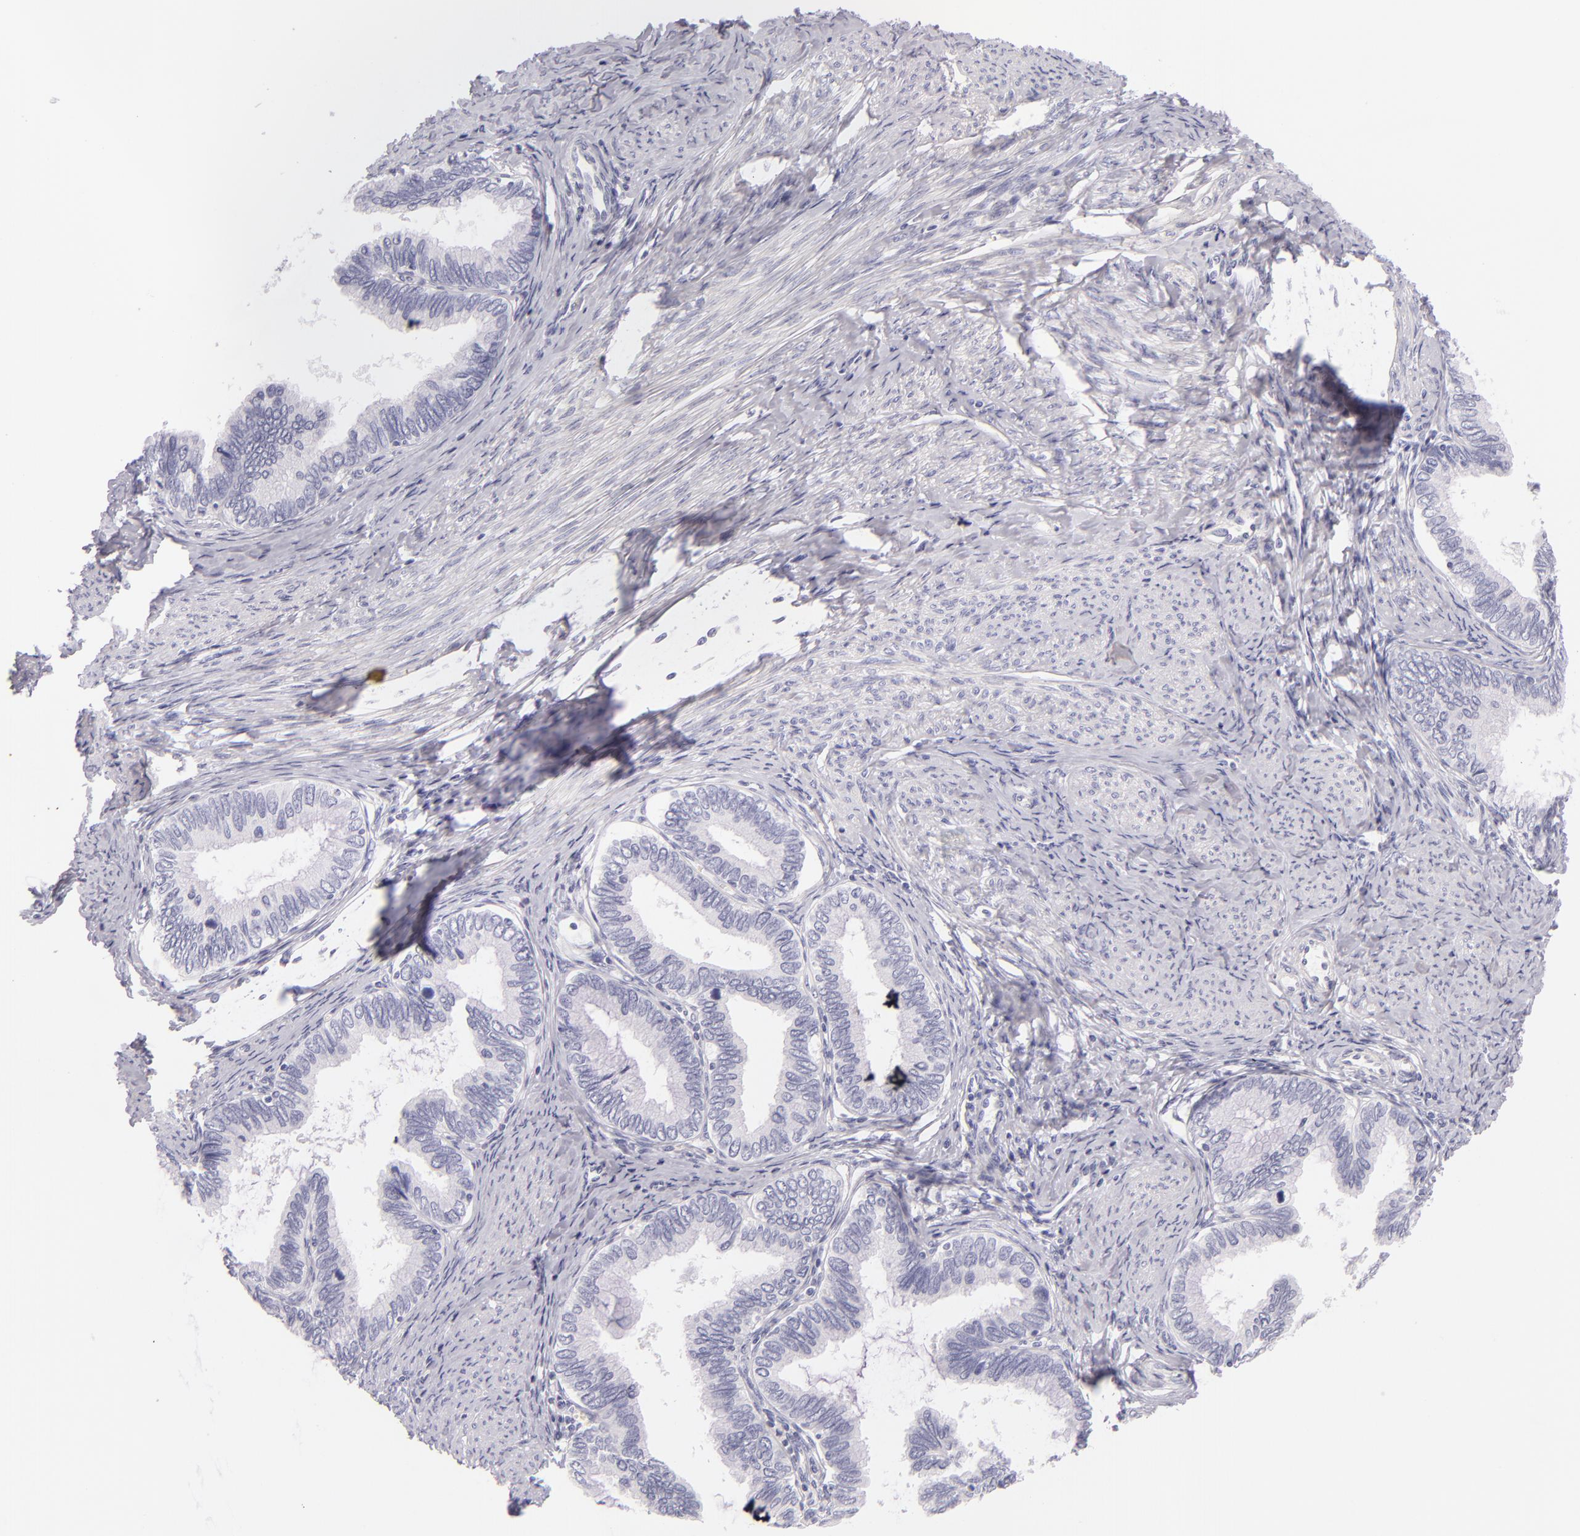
{"staining": {"intensity": "negative", "quantity": "none", "location": "none"}, "tissue": "cervical cancer", "cell_type": "Tumor cells", "image_type": "cancer", "snomed": [{"axis": "morphology", "description": "Adenocarcinoma, NOS"}, {"axis": "topography", "description": "Cervix"}], "caption": "DAB (3,3'-diaminobenzidine) immunohistochemical staining of human cervical adenocarcinoma shows no significant expression in tumor cells. (DAB (3,3'-diaminobenzidine) IHC with hematoxylin counter stain).", "gene": "INA", "patient": {"sex": "female", "age": 49}}